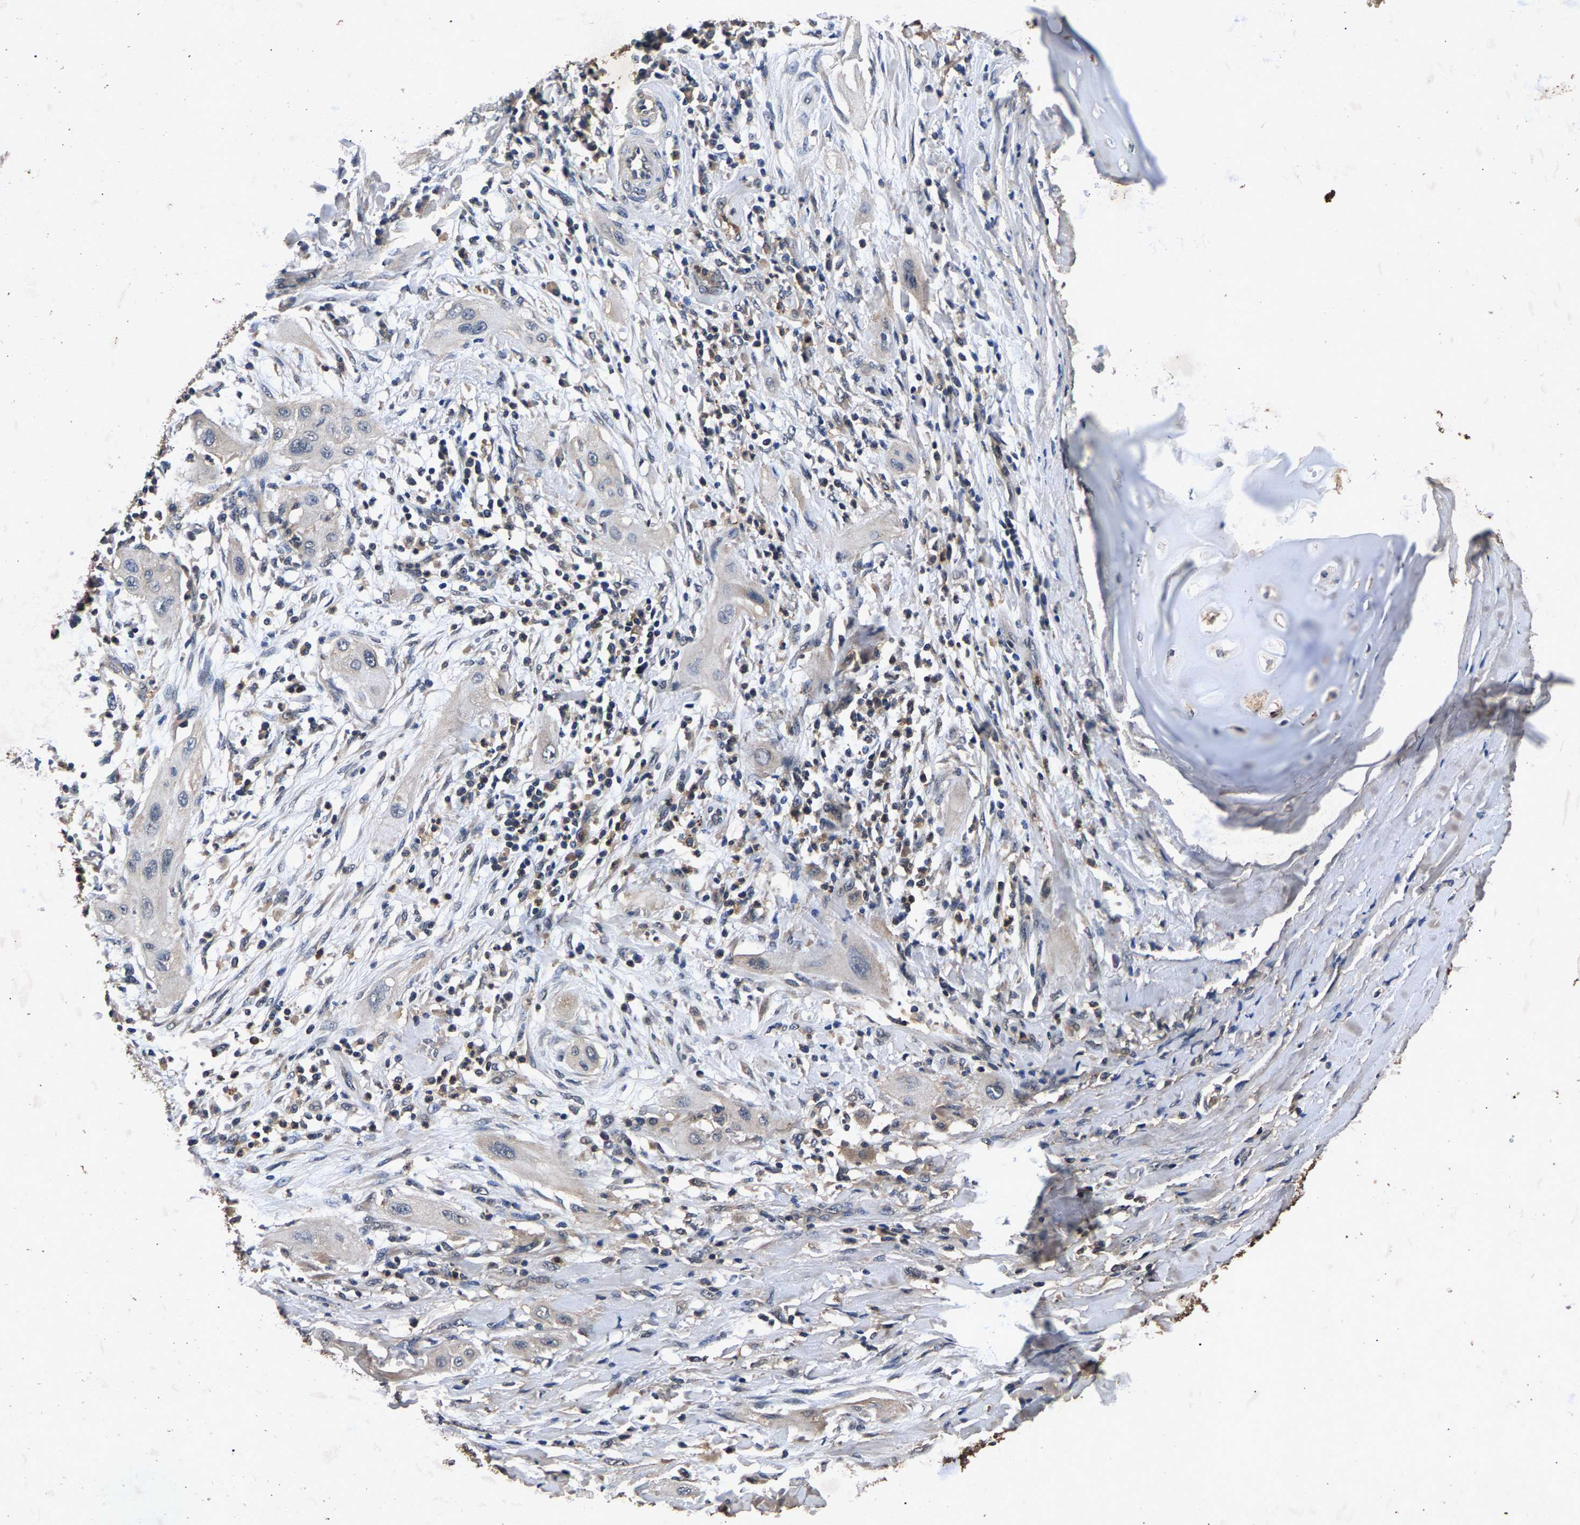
{"staining": {"intensity": "negative", "quantity": "none", "location": "none"}, "tissue": "lung cancer", "cell_type": "Tumor cells", "image_type": "cancer", "snomed": [{"axis": "morphology", "description": "Squamous cell carcinoma, NOS"}, {"axis": "topography", "description": "Lung"}], "caption": "Immunohistochemistry (IHC) histopathology image of human lung cancer stained for a protein (brown), which shows no staining in tumor cells.", "gene": "PPP1CC", "patient": {"sex": "female", "age": 47}}